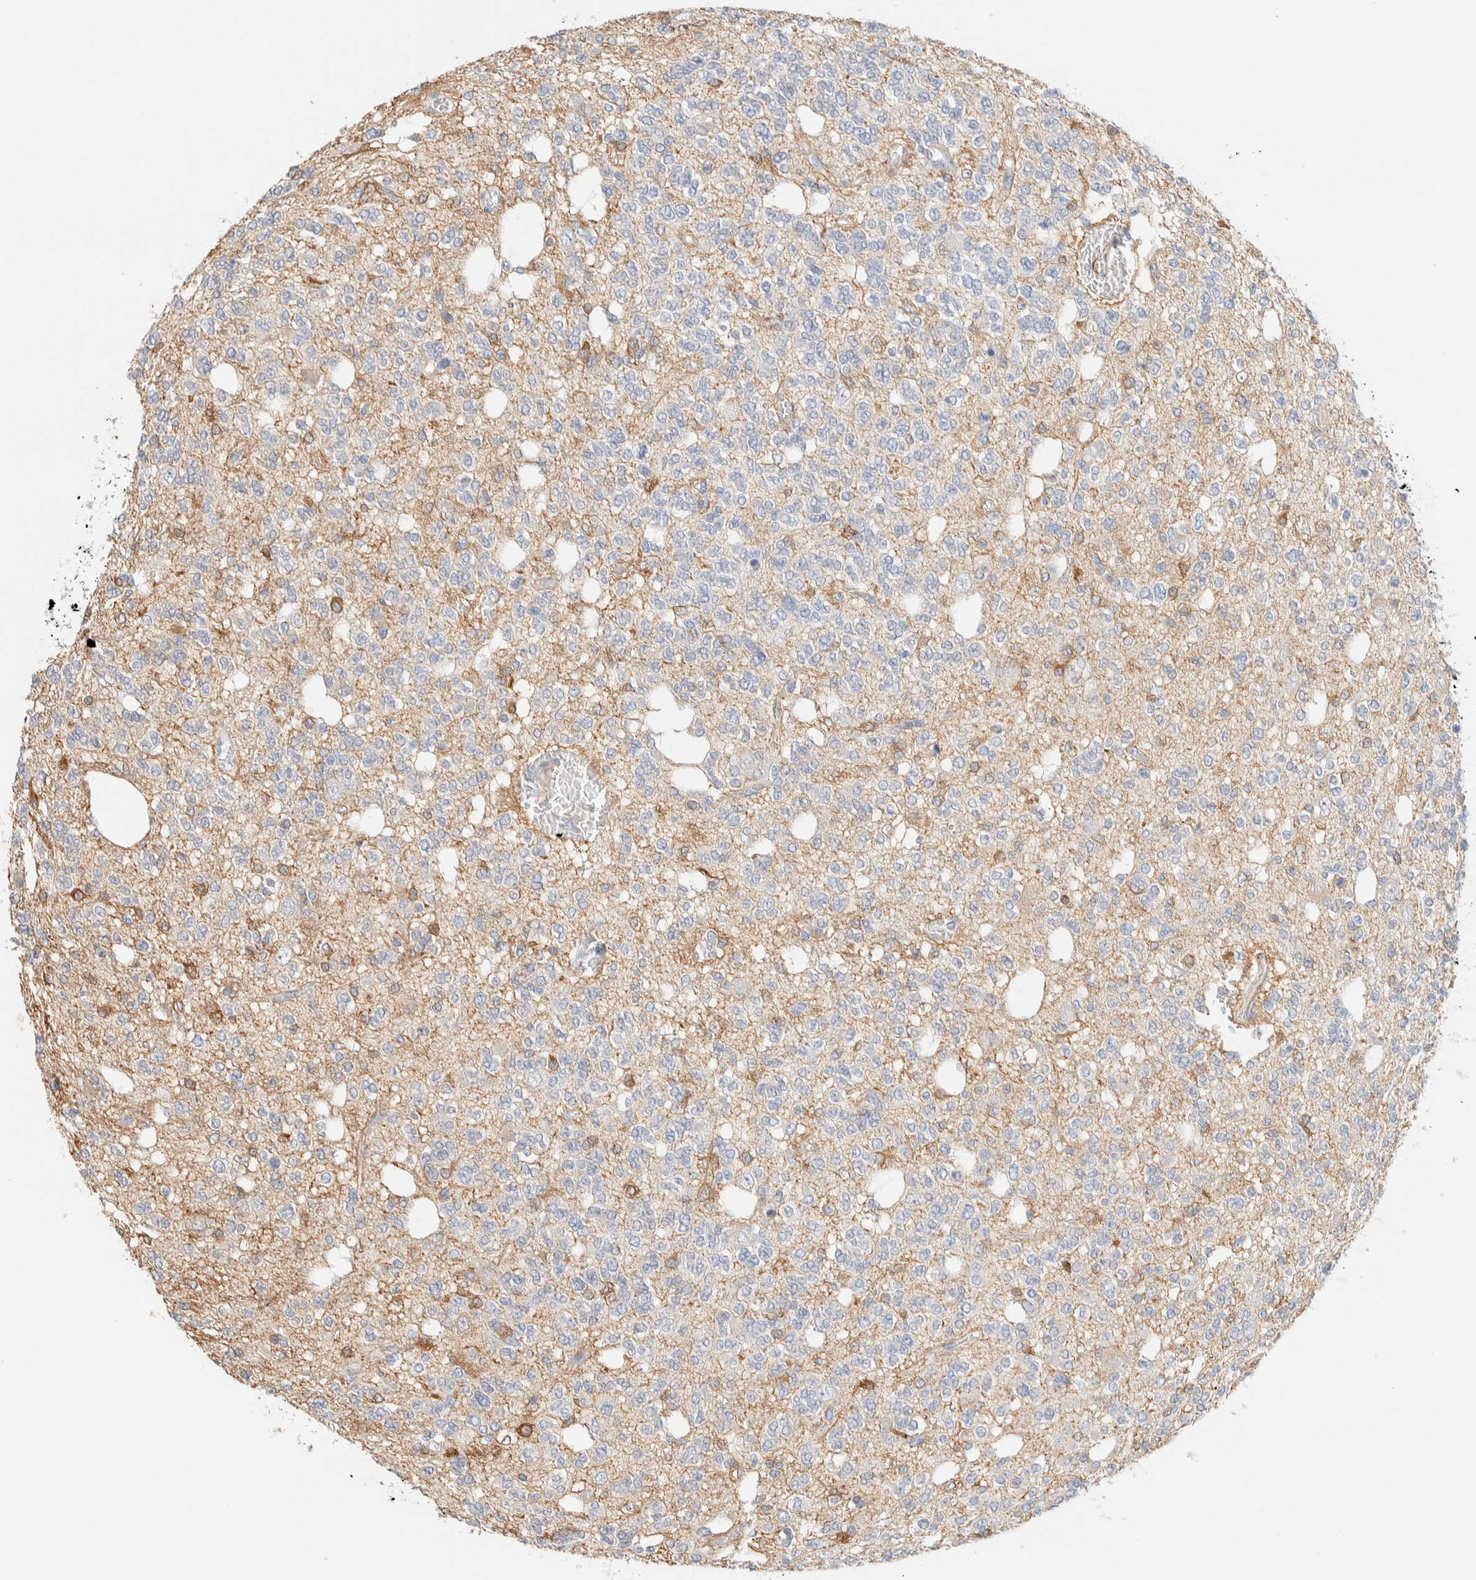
{"staining": {"intensity": "negative", "quantity": "none", "location": "none"}, "tissue": "glioma", "cell_type": "Tumor cells", "image_type": "cancer", "snomed": [{"axis": "morphology", "description": "Glioma, malignant, Low grade"}, {"axis": "topography", "description": "Brain"}], "caption": "The micrograph shows no significant staining in tumor cells of low-grade glioma (malignant). Nuclei are stained in blue.", "gene": "AFMID", "patient": {"sex": "male", "age": 38}}